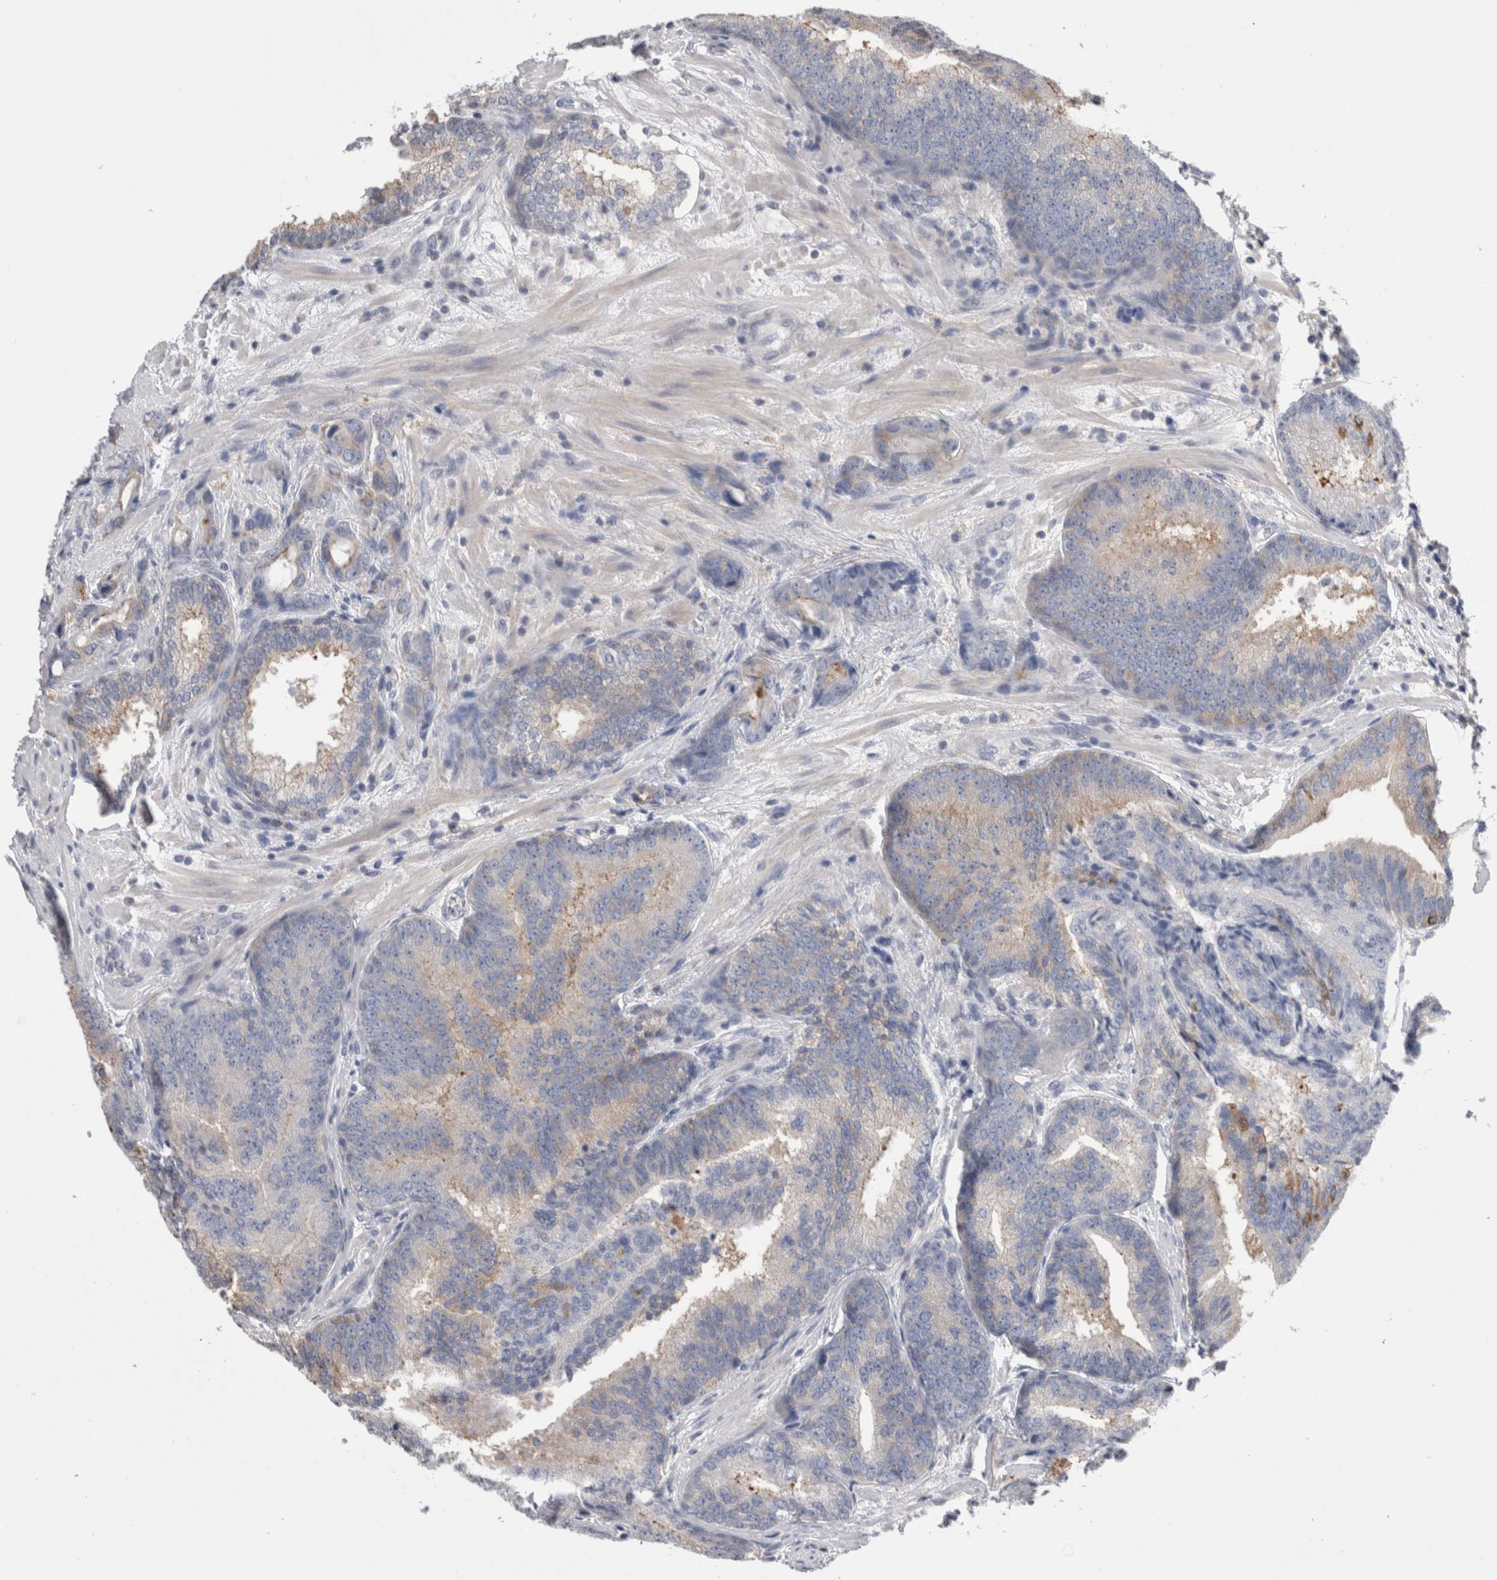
{"staining": {"intensity": "negative", "quantity": "none", "location": "none"}, "tissue": "prostate cancer", "cell_type": "Tumor cells", "image_type": "cancer", "snomed": [{"axis": "morphology", "description": "Adenocarcinoma, High grade"}, {"axis": "topography", "description": "Prostate"}], "caption": "This photomicrograph is of prostate cancer (adenocarcinoma (high-grade)) stained with IHC to label a protein in brown with the nuclei are counter-stained blue. There is no expression in tumor cells.", "gene": "DCTN6", "patient": {"sex": "male", "age": 55}}